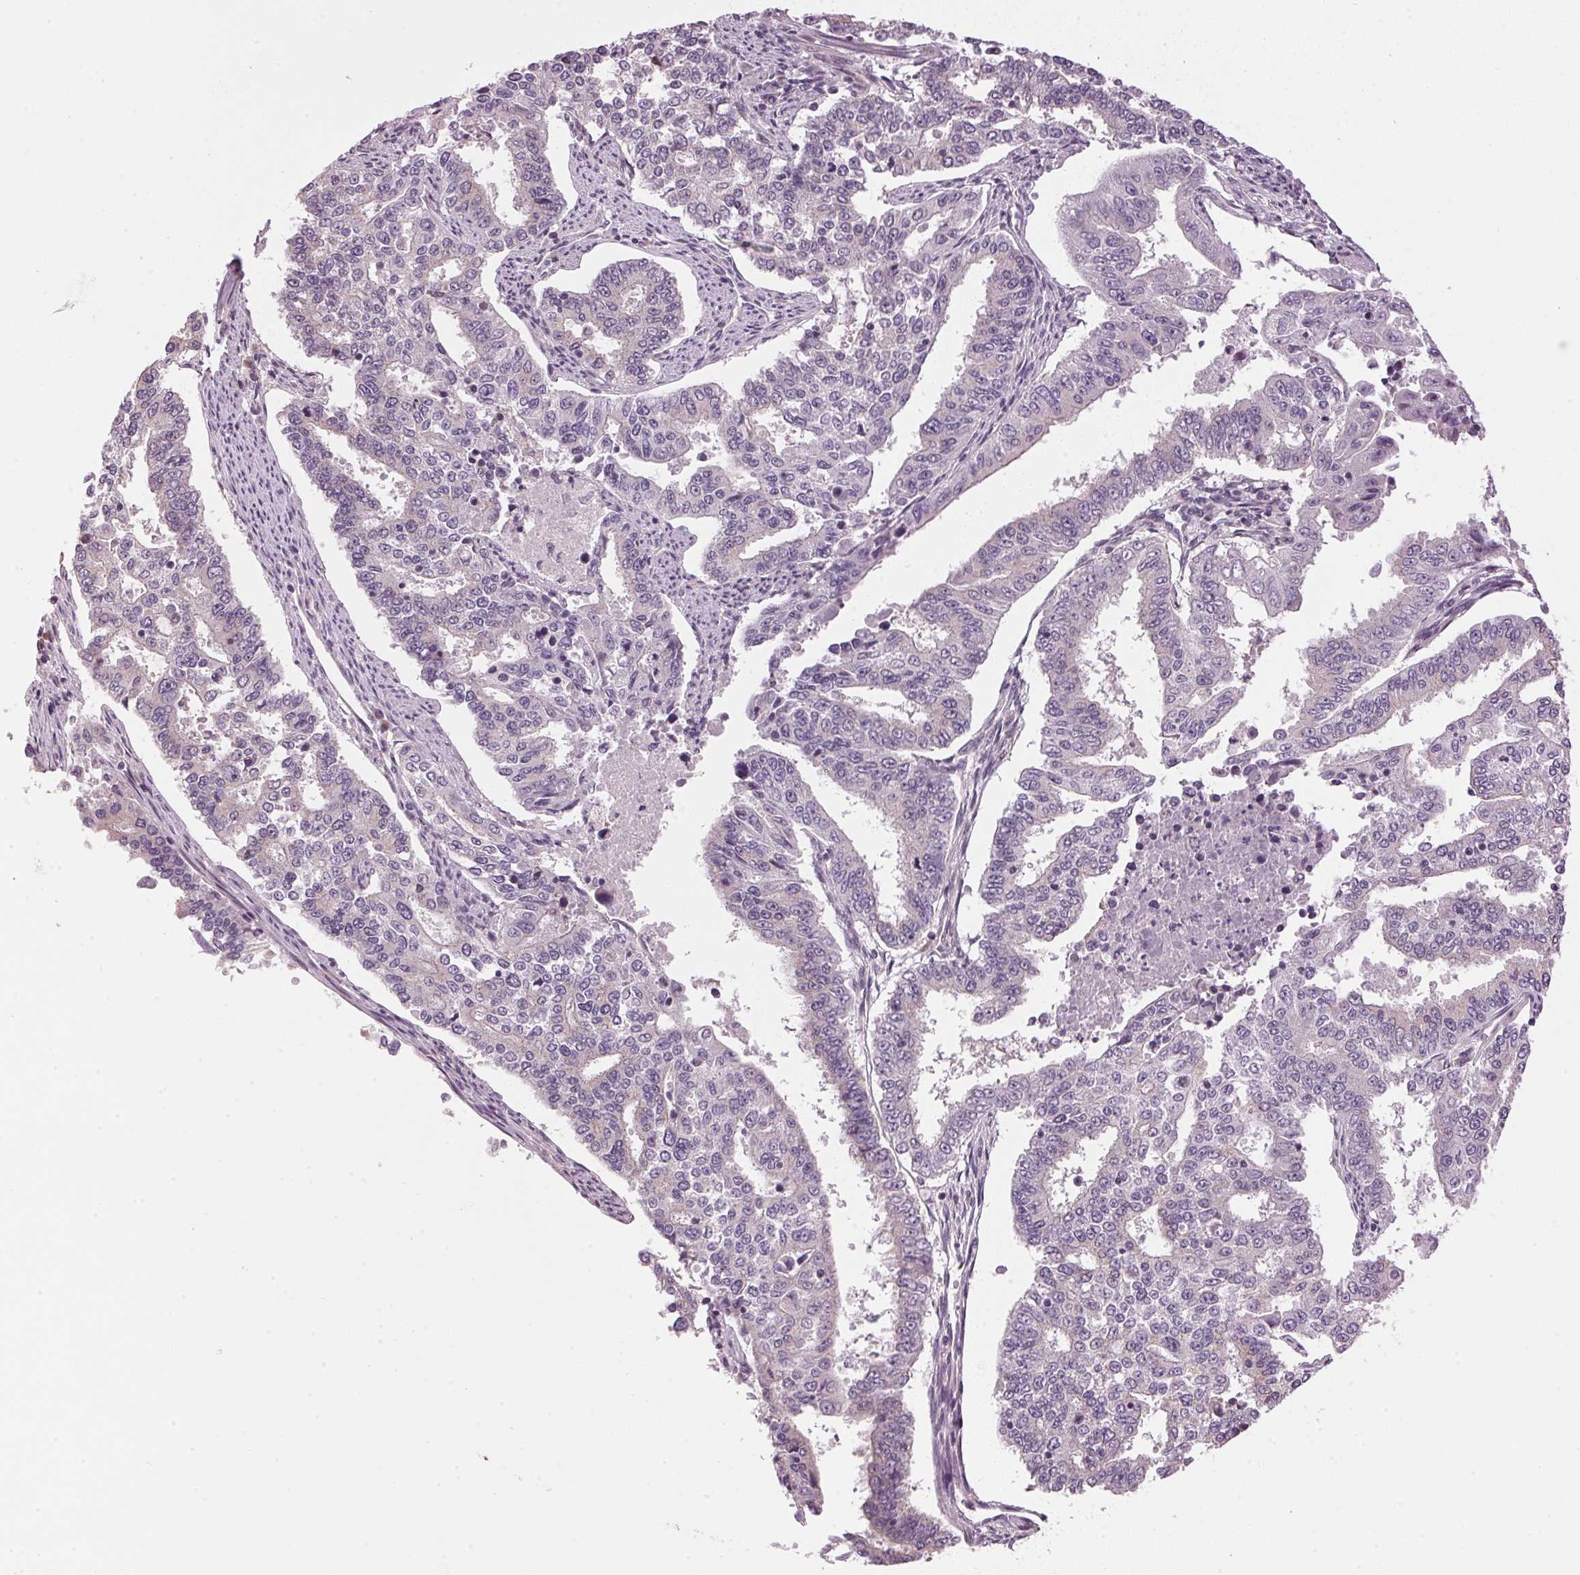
{"staining": {"intensity": "negative", "quantity": "none", "location": "none"}, "tissue": "endometrial cancer", "cell_type": "Tumor cells", "image_type": "cancer", "snomed": [{"axis": "morphology", "description": "Adenocarcinoma, NOS"}, {"axis": "topography", "description": "Uterus"}], "caption": "Histopathology image shows no significant protein staining in tumor cells of endometrial cancer (adenocarcinoma).", "gene": "GOLPH3", "patient": {"sex": "female", "age": 59}}